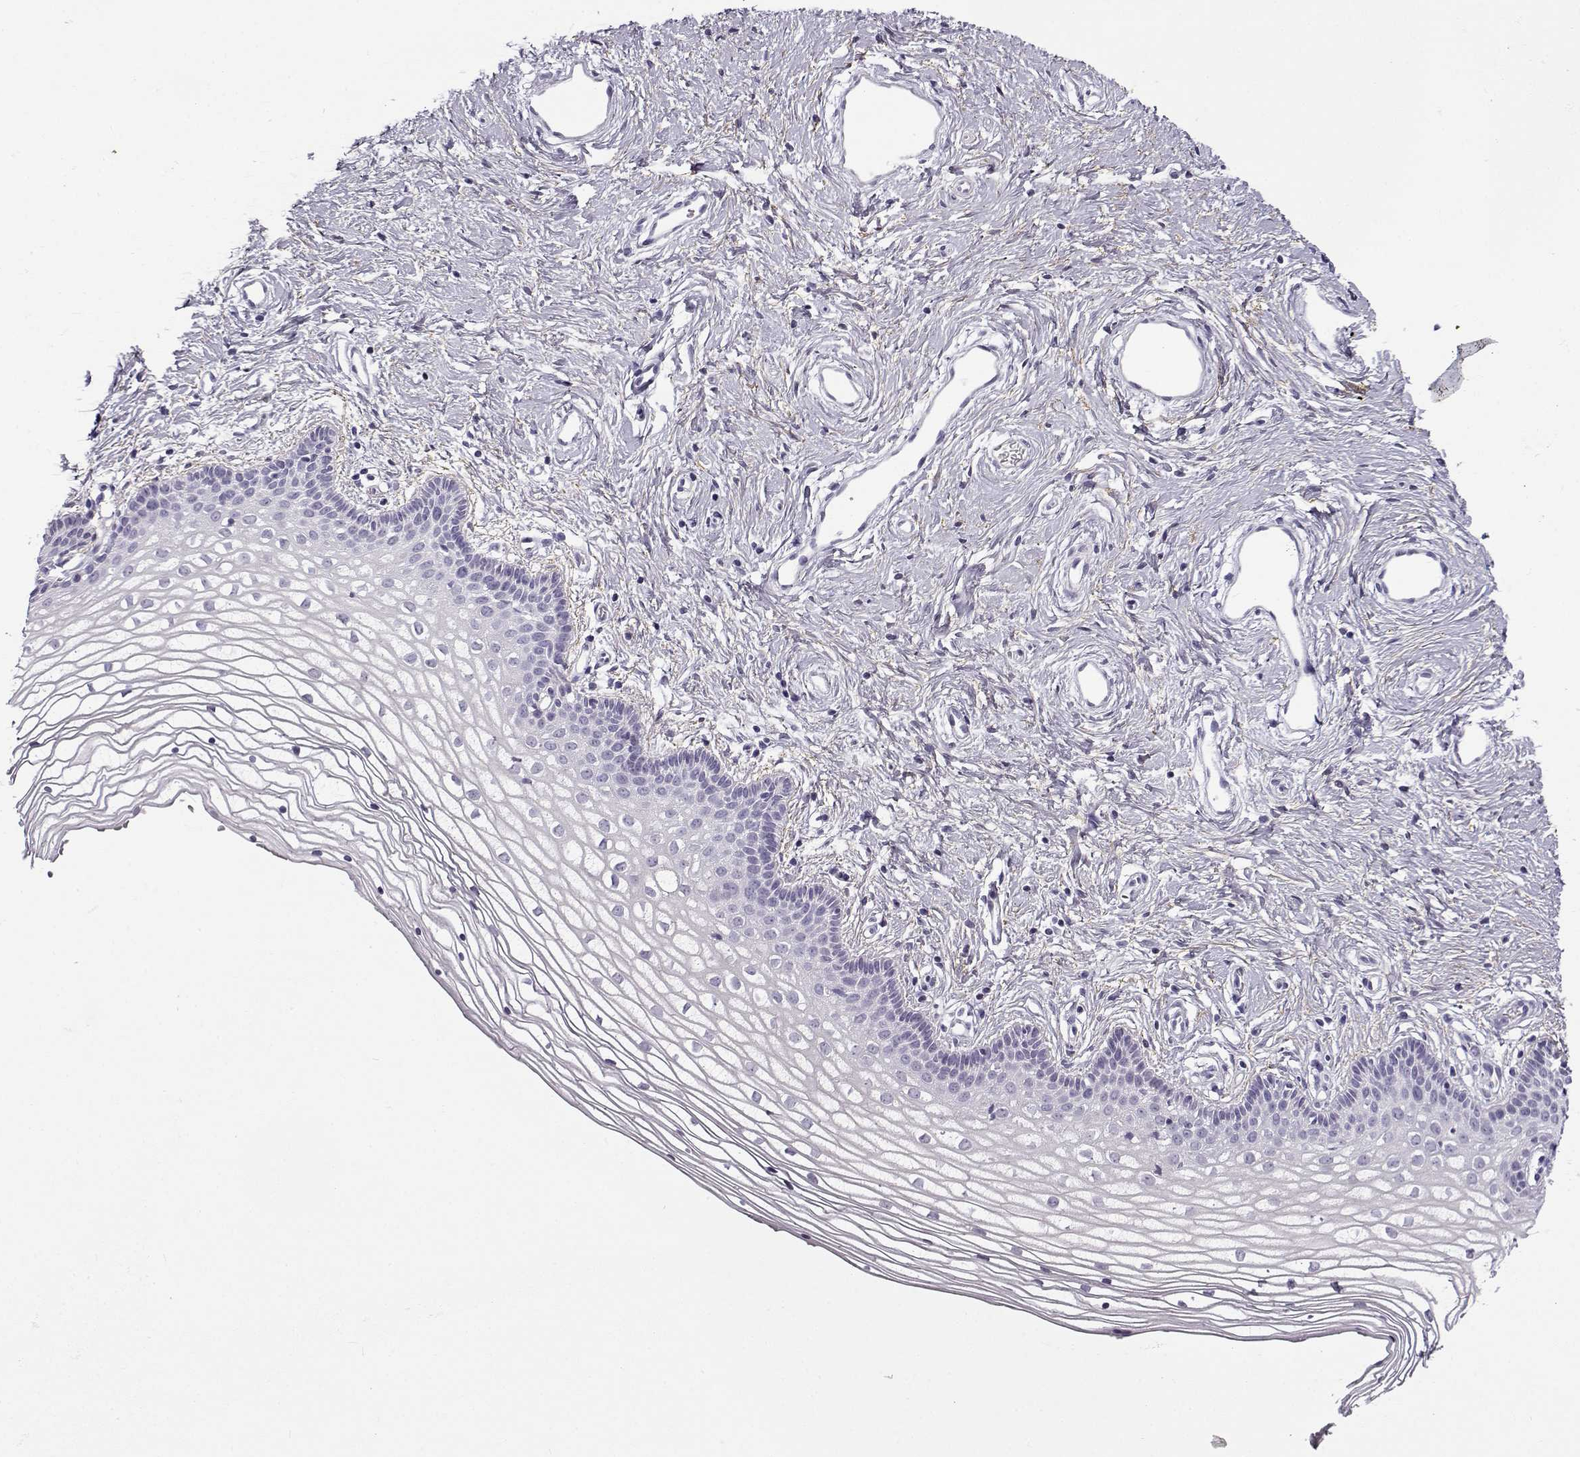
{"staining": {"intensity": "negative", "quantity": "none", "location": "none"}, "tissue": "vagina", "cell_type": "Squamous epithelial cells", "image_type": "normal", "snomed": [{"axis": "morphology", "description": "Normal tissue, NOS"}, {"axis": "topography", "description": "Vagina"}], "caption": "Immunohistochemical staining of normal vagina shows no significant staining in squamous epithelial cells.", "gene": "GTSF1L", "patient": {"sex": "female", "age": 36}}